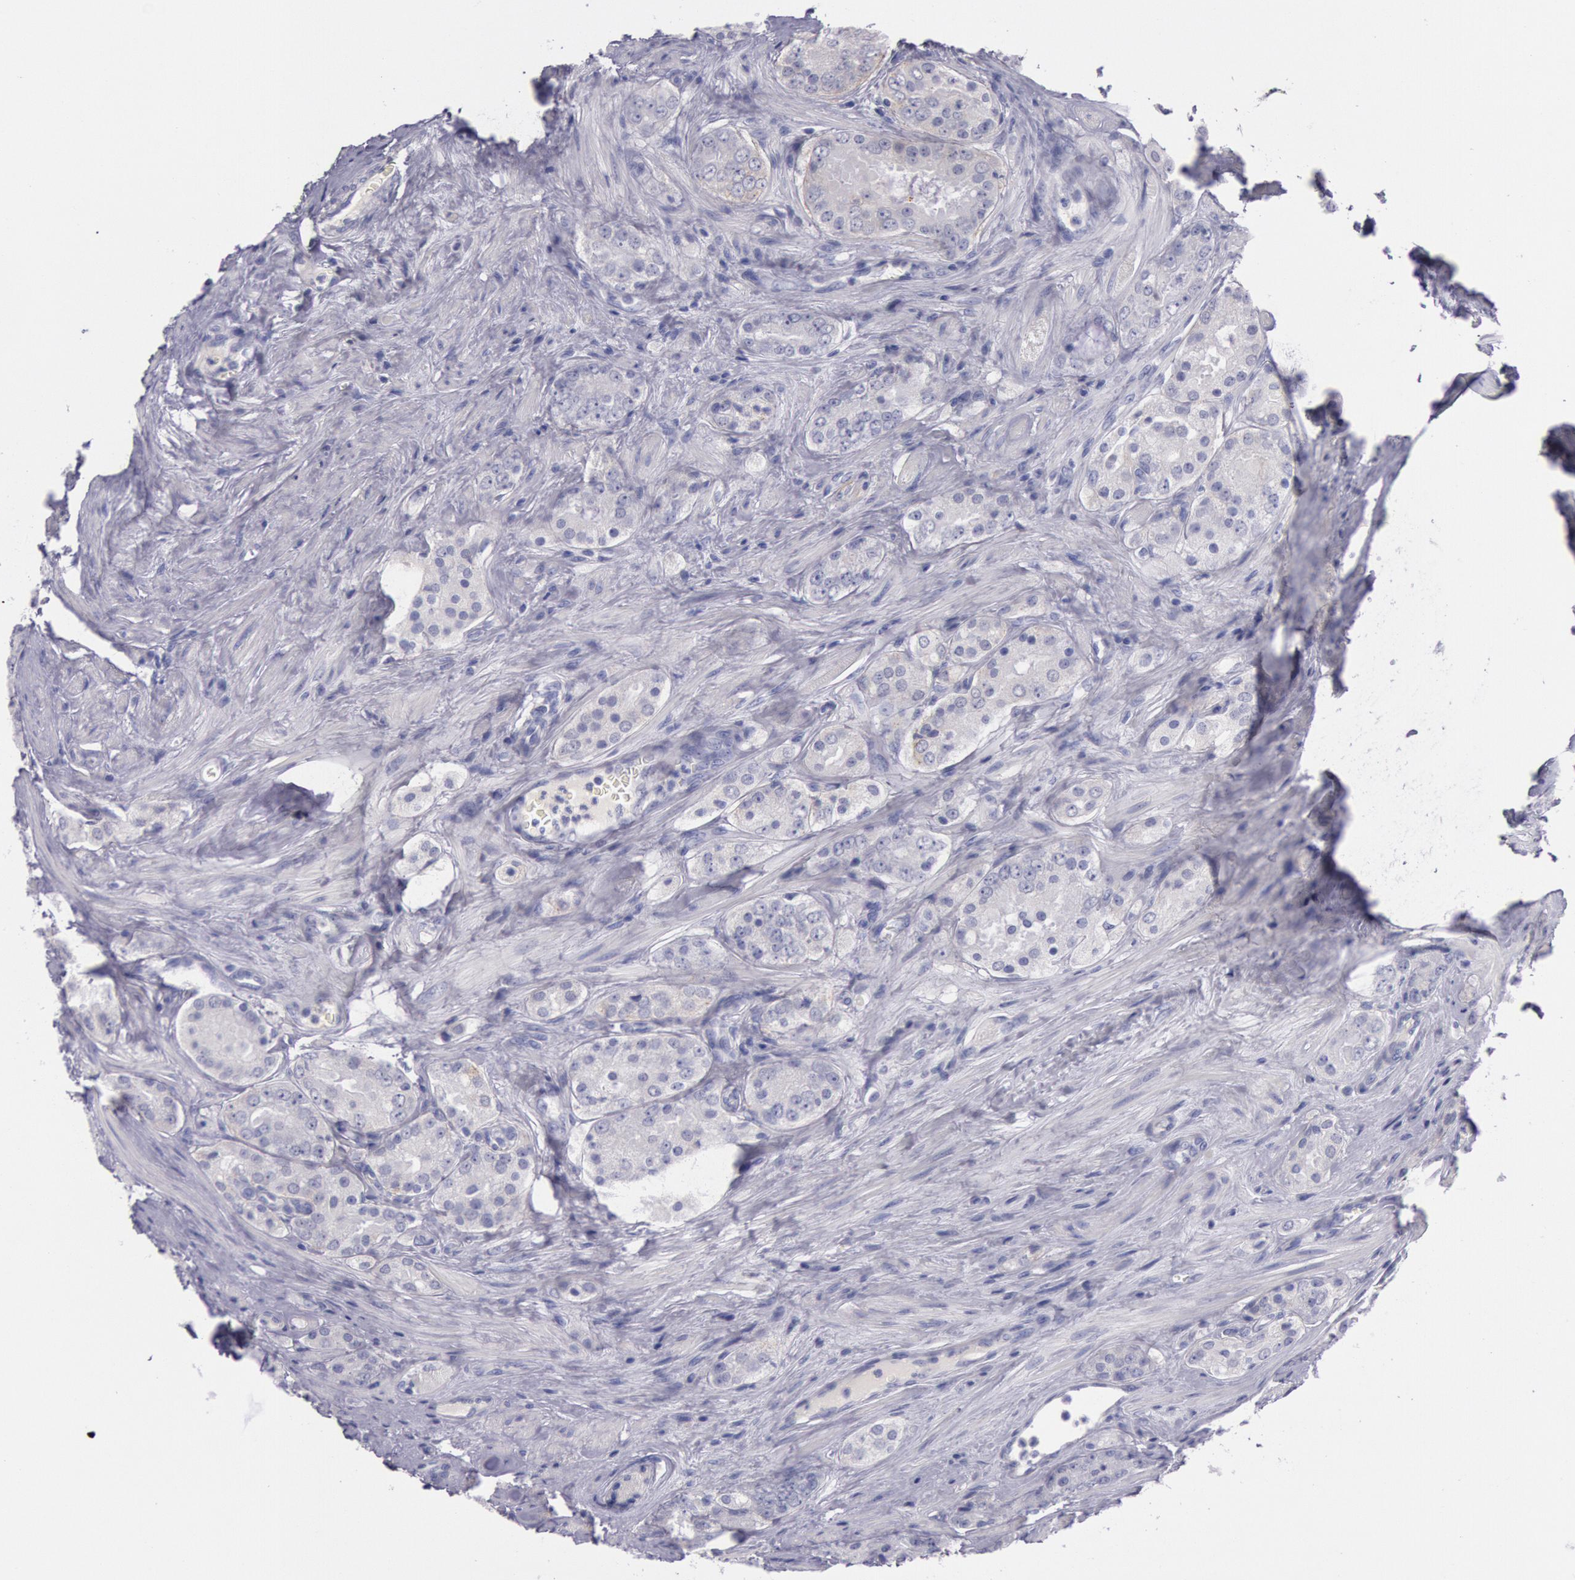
{"staining": {"intensity": "negative", "quantity": "none", "location": "none"}, "tissue": "prostate cancer", "cell_type": "Tumor cells", "image_type": "cancer", "snomed": [{"axis": "morphology", "description": "Adenocarcinoma, Medium grade"}, {"axis": "topography", "description": "Prostate"}], "caption": "A histopathology image of human adenocarcinoma (medium-grade) (prostate) is negative for staining in tumor cells.", "gene": "EGFR", "patient": {"sex": "male", "age": 60}}